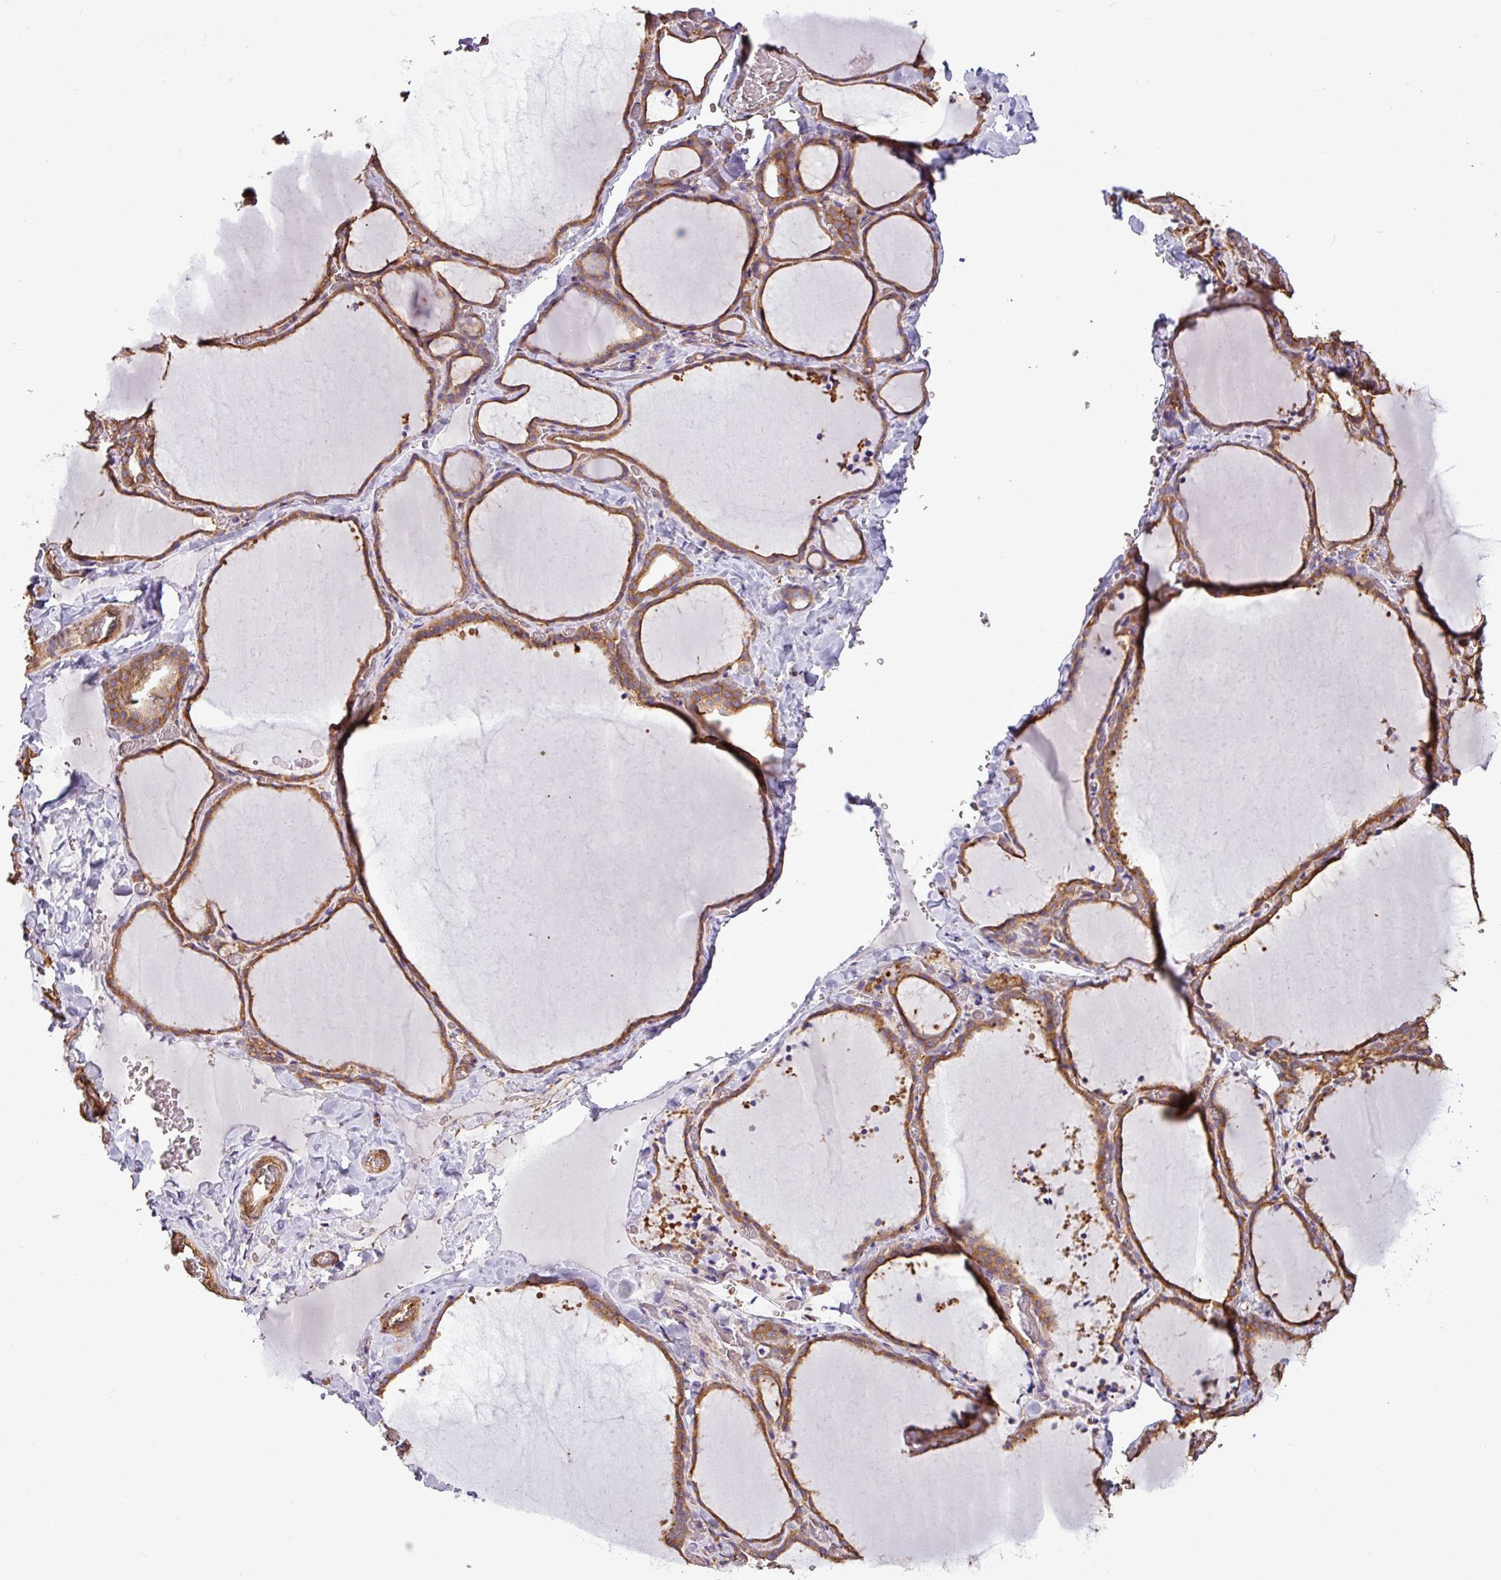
{"staining": {"intensity": "moderate", "quantity": ">75%", "location": "cytoplasmic/membranous"}, "tissue": "thyroid gland", "cell_type": "Glandular cells", "image_type": "normal", "snomed": [{"axis": "morphology", "description": "Normal tissue, NOS"}, {"axis": "topography", "description": "Thyroid gland"}], "caption": "This histopathology image reveals unremarkable thyroid gland stained with immunohistochemistry to label a protein in brown. The cytoplasmic/membranous of glandular cells show moderate positivity for the protein. Nuclei are counter-stained blue.", "gene": "PACSIN2", "patient": {"sex": "female", "age": 22}}